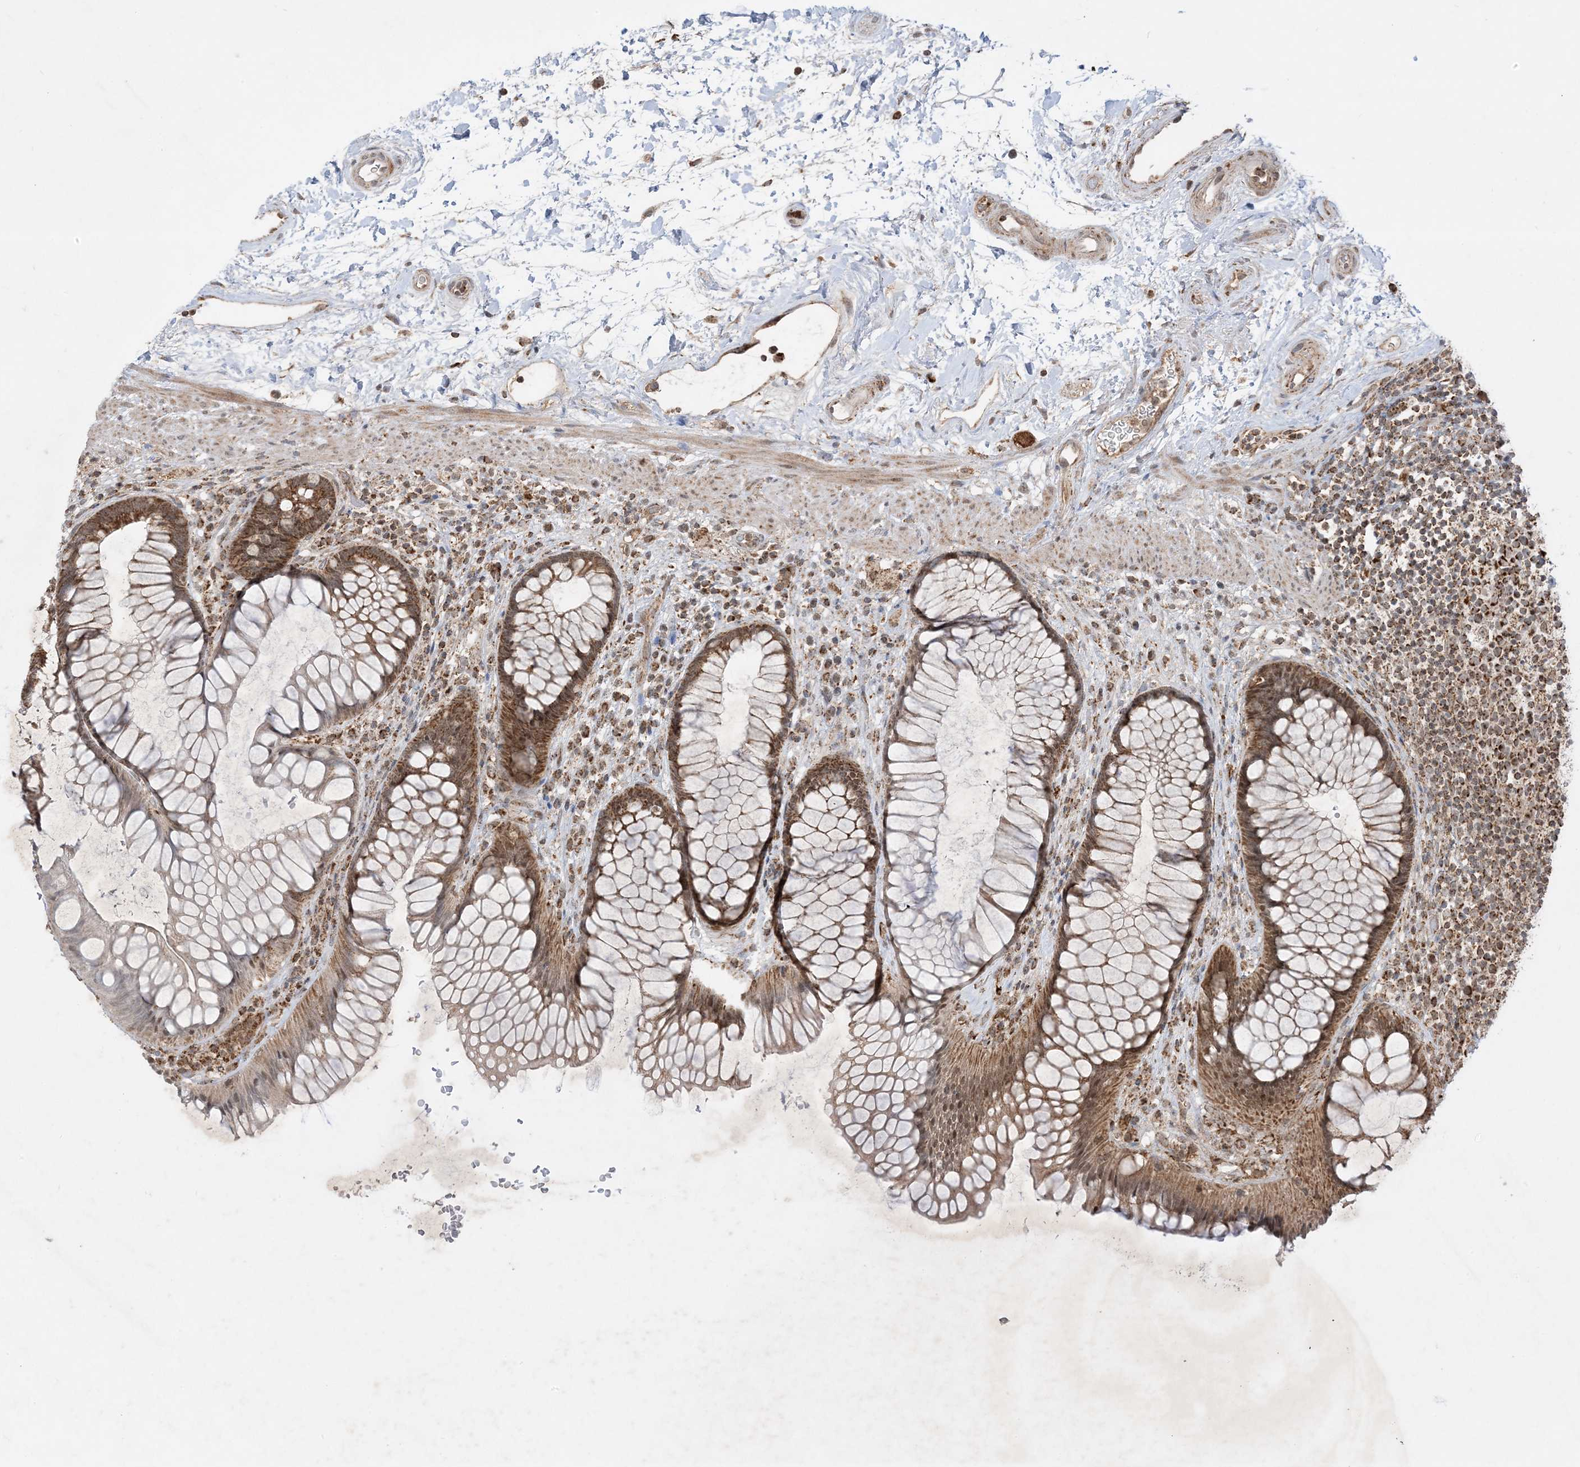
{"staining": {"intensity": "strong", "quantity": ">75%", "location": "cytoplasmic/membranous"}, "tissue": "rectum", "cell_type": "Glandular cells", "image_type": "normal", "snomed": [{"axis": "morphology", "description": "Normal tissue, NOS"}, {"axis": "topography", "description": "Rectum"}], "caption": "A histopathology image showing strong cytoplasmic/membranous expression in about >75% of glandular cells in normal rectum, as visualized by brown immunohistochemical staining.", "gene": "NDUFAF3", "patient": {"sex": "male", "age": 51}}